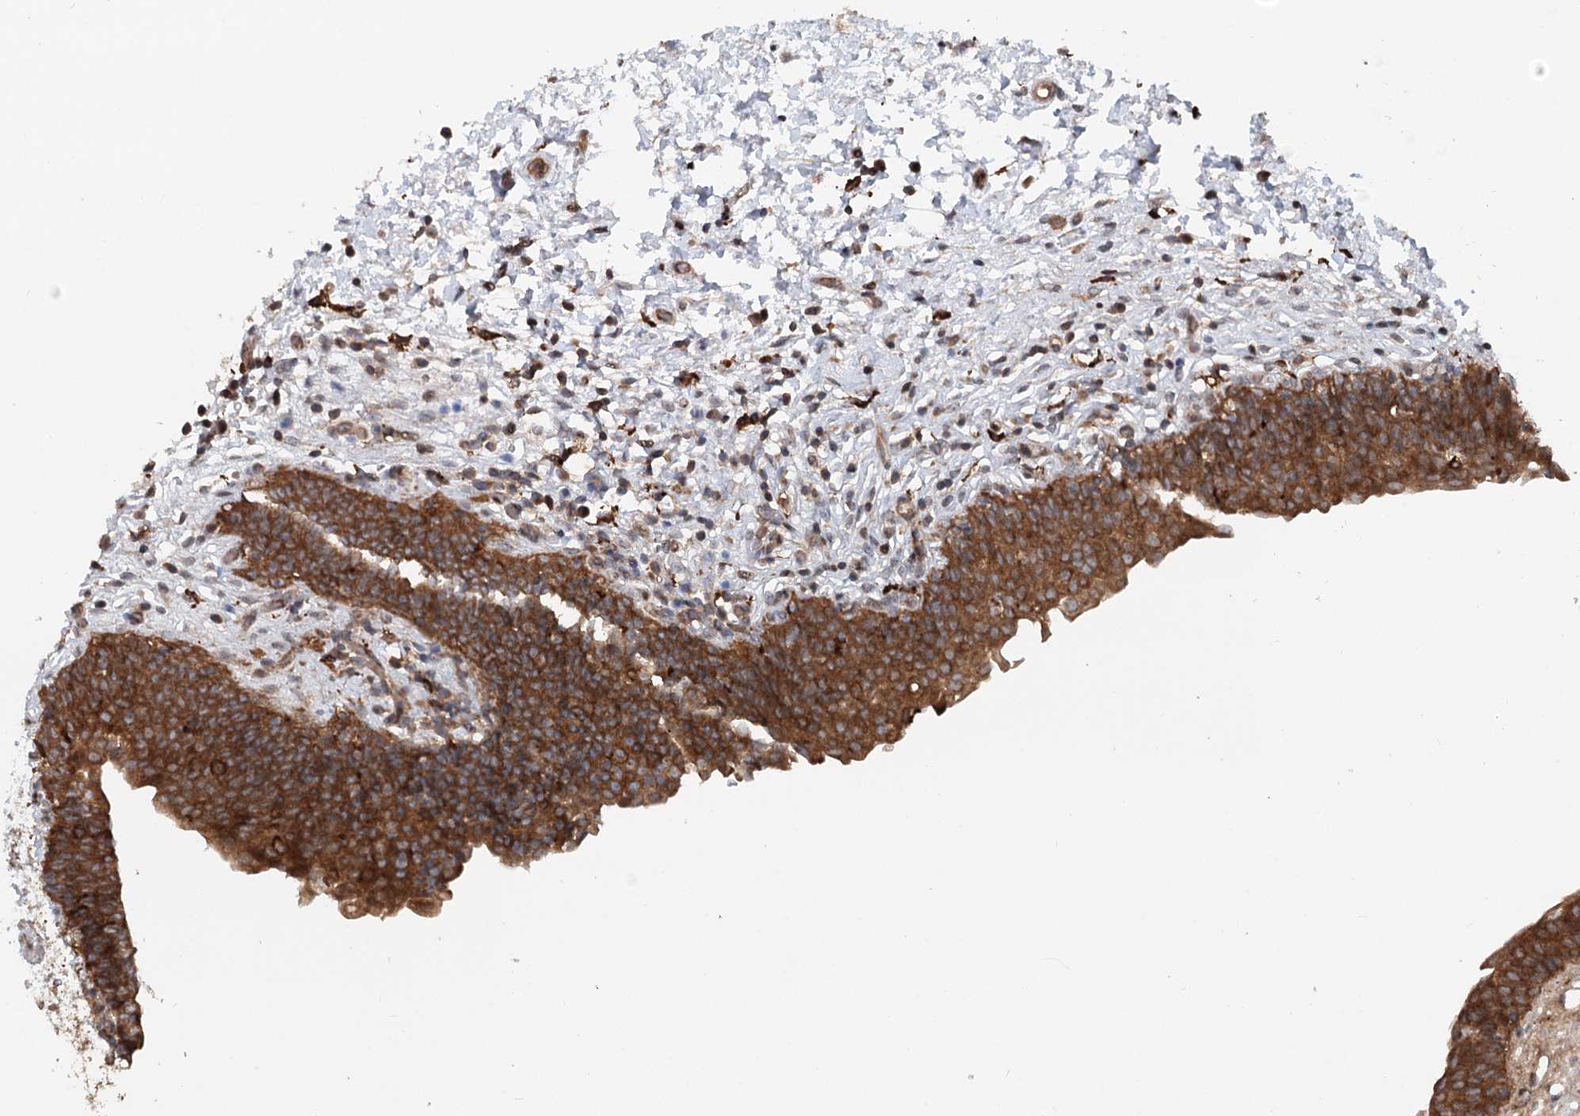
{"staining": {"intensity": "strong", "quantity": ">75%", "location": "cytoplasmic/membranous"}, "tissue": "urinary bladder", "cell_type": "Urothelial cells", "image_type": "normal", "snomed": [{"axis": "morphology", "description": "Normal tissue, NOS"}, {"axis": "topography", "description": "Urinary bladder"}], "caption": "Urinary bladder stained with a brown dye demonstrates strong cytoplasmic/membranous positive expression in approximately >75% of urothelial cells.", "gene": "RNF111", "patient": {"sex": "male", "age": 83}}